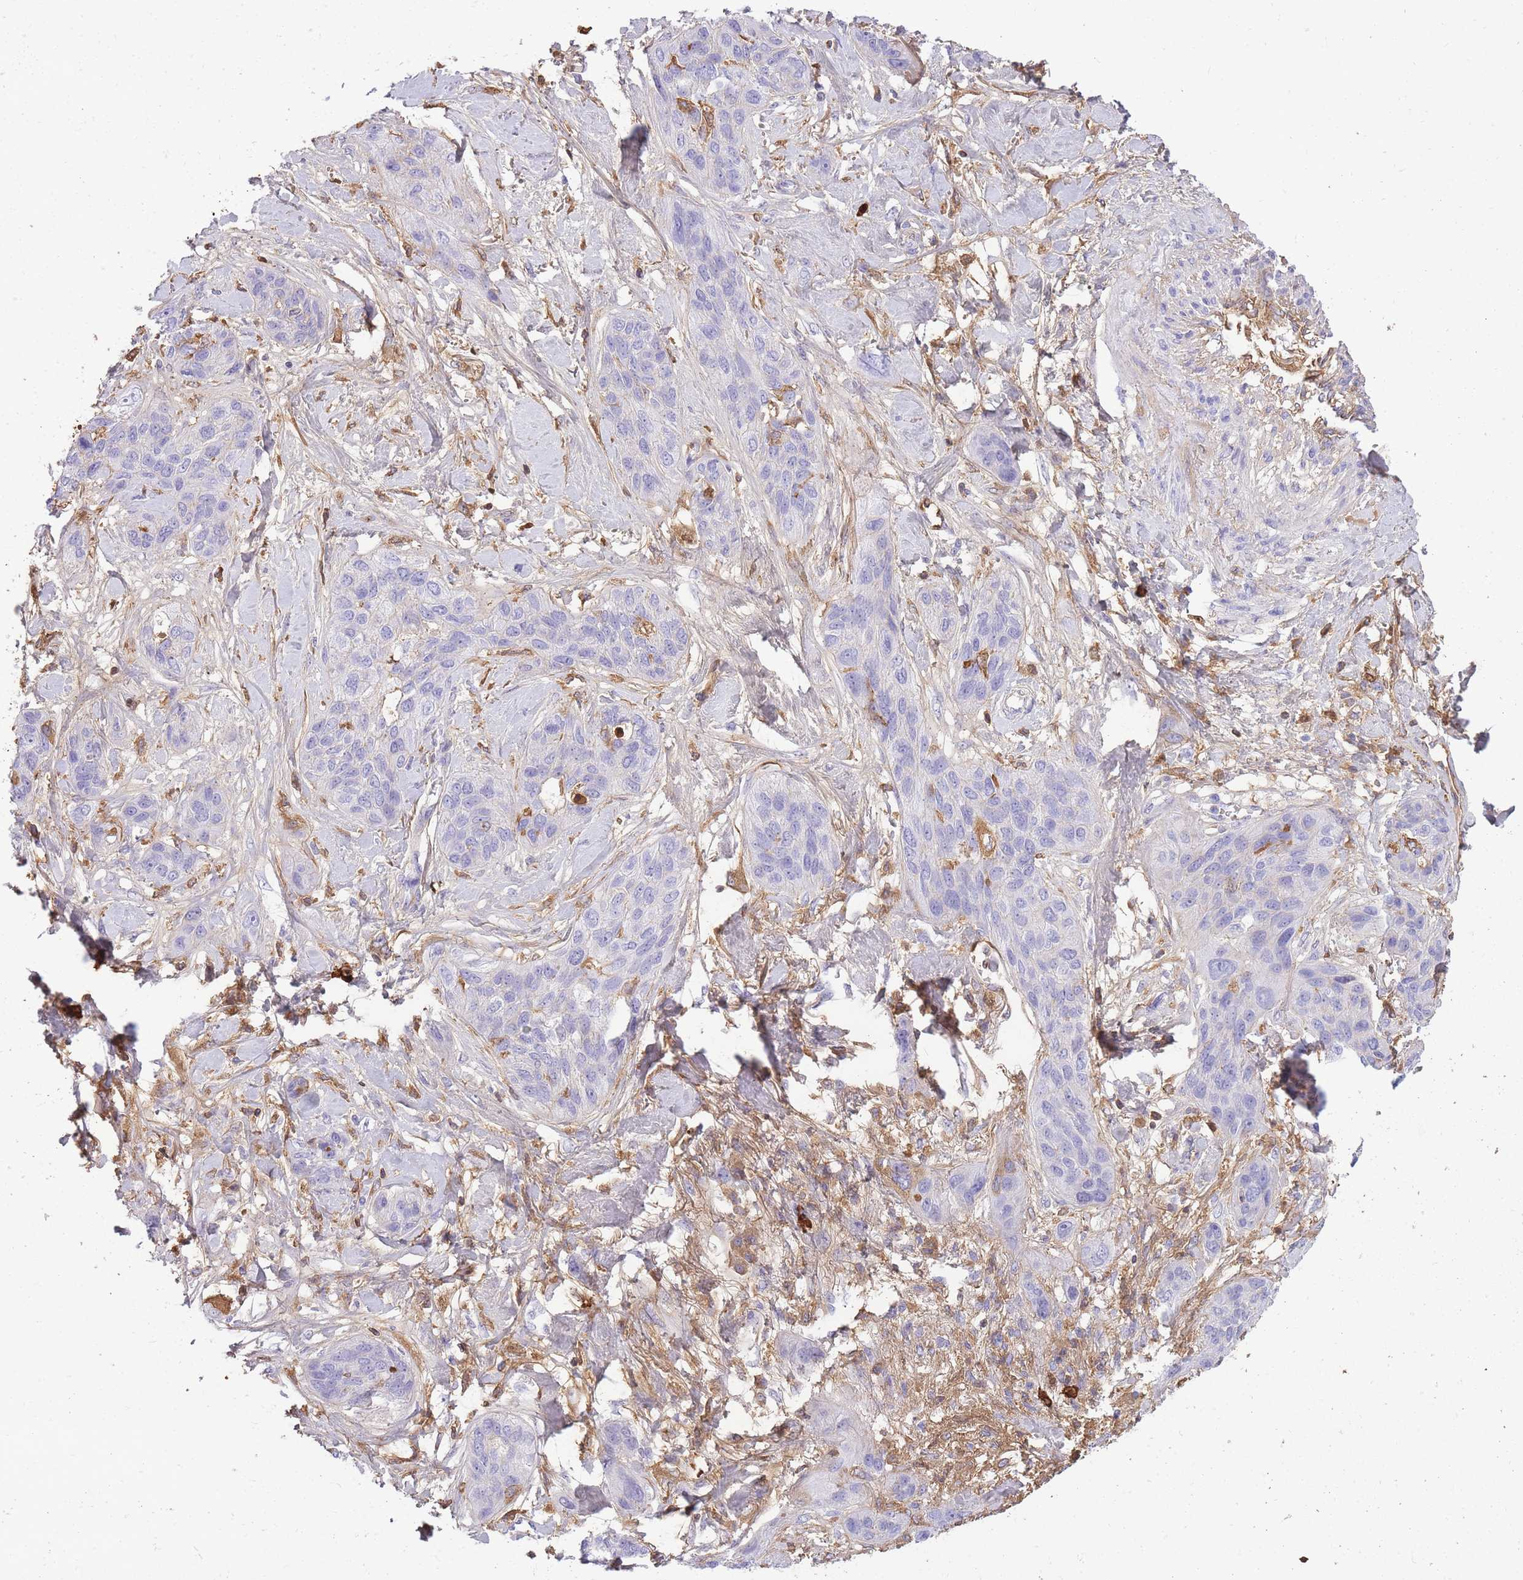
{"staining": {"intensity": "negative", "quantity": "none", "location": "none"}, "tissue": "lung cancer", "cell_type": "Tumor cells", "image_type": "cancer", "snomed": [{"axis": "morphology", "description": "Squamous cell carcinoma, NOS"}, {"axis": "topography", "description": "Lung"}], "caption": "DAB (3,3'-diaminobenzidine) immunohistochemical staining of lung cancer (squamous cell carcinoma) exhibits no significant positivity in tumor cells.", "gene": "IGKV1D-42", "patient": {"sex": "female", "age": 70}}